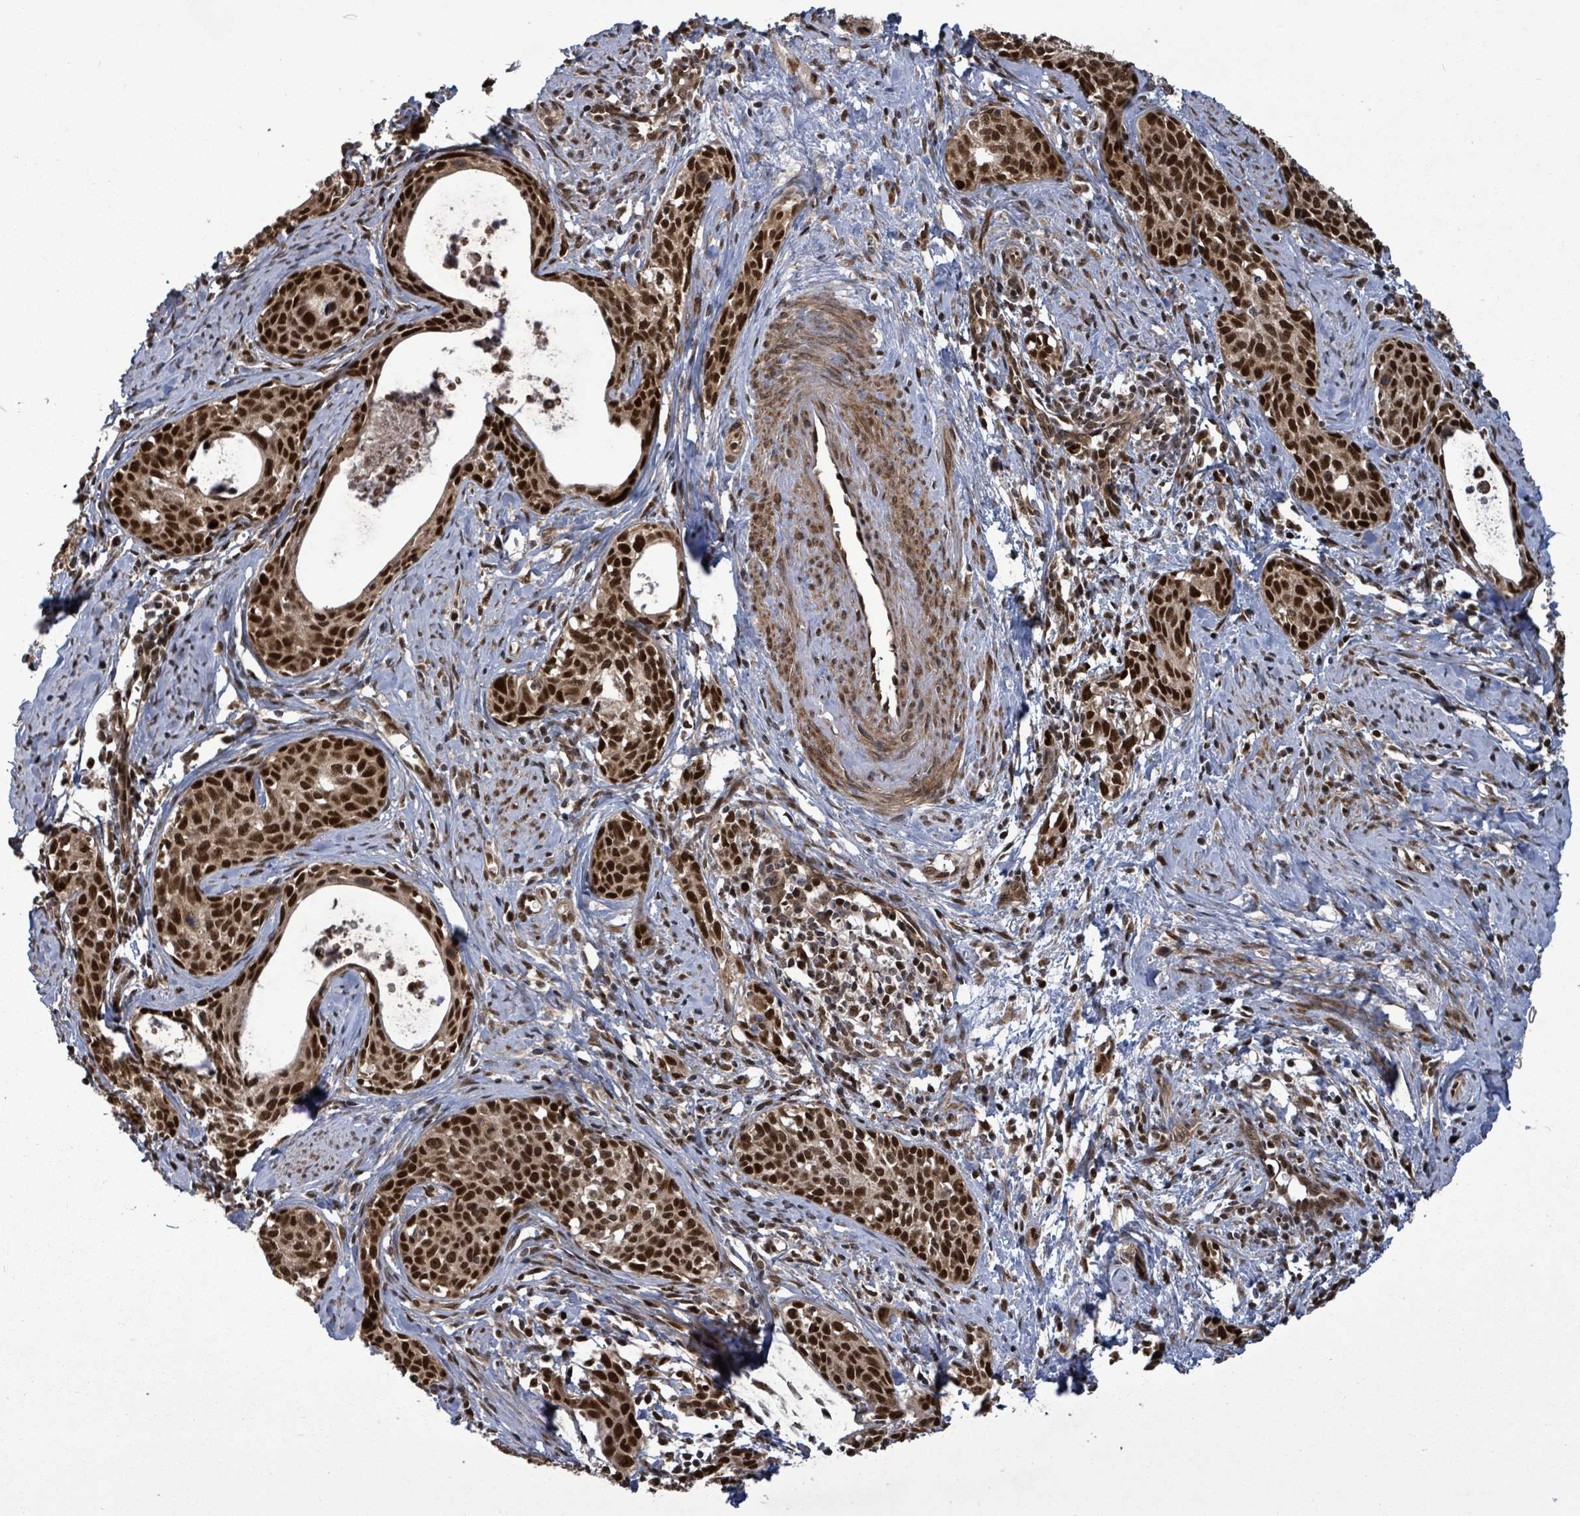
{"staining": {"intensity": "strong", "quantity": ">75%", "location": "nuclear"}, "tissue": "cervical cancer", "cell_type": "Tumor cells", "image_type": "cancer", "snomed": [{"axis": "morphology", "description": "Squamous cell carcinoma, NOS"}, {"axis": "topography", "description": "Cervix"}], "caption": "About >75% of tumor cells in cervical squamous cell carcinoma show strong nuclear protein staining as visualized by brown immunohistochemical staining.", "gene": "PATZ1", "patient": {"sex": "female", "age": 52}}